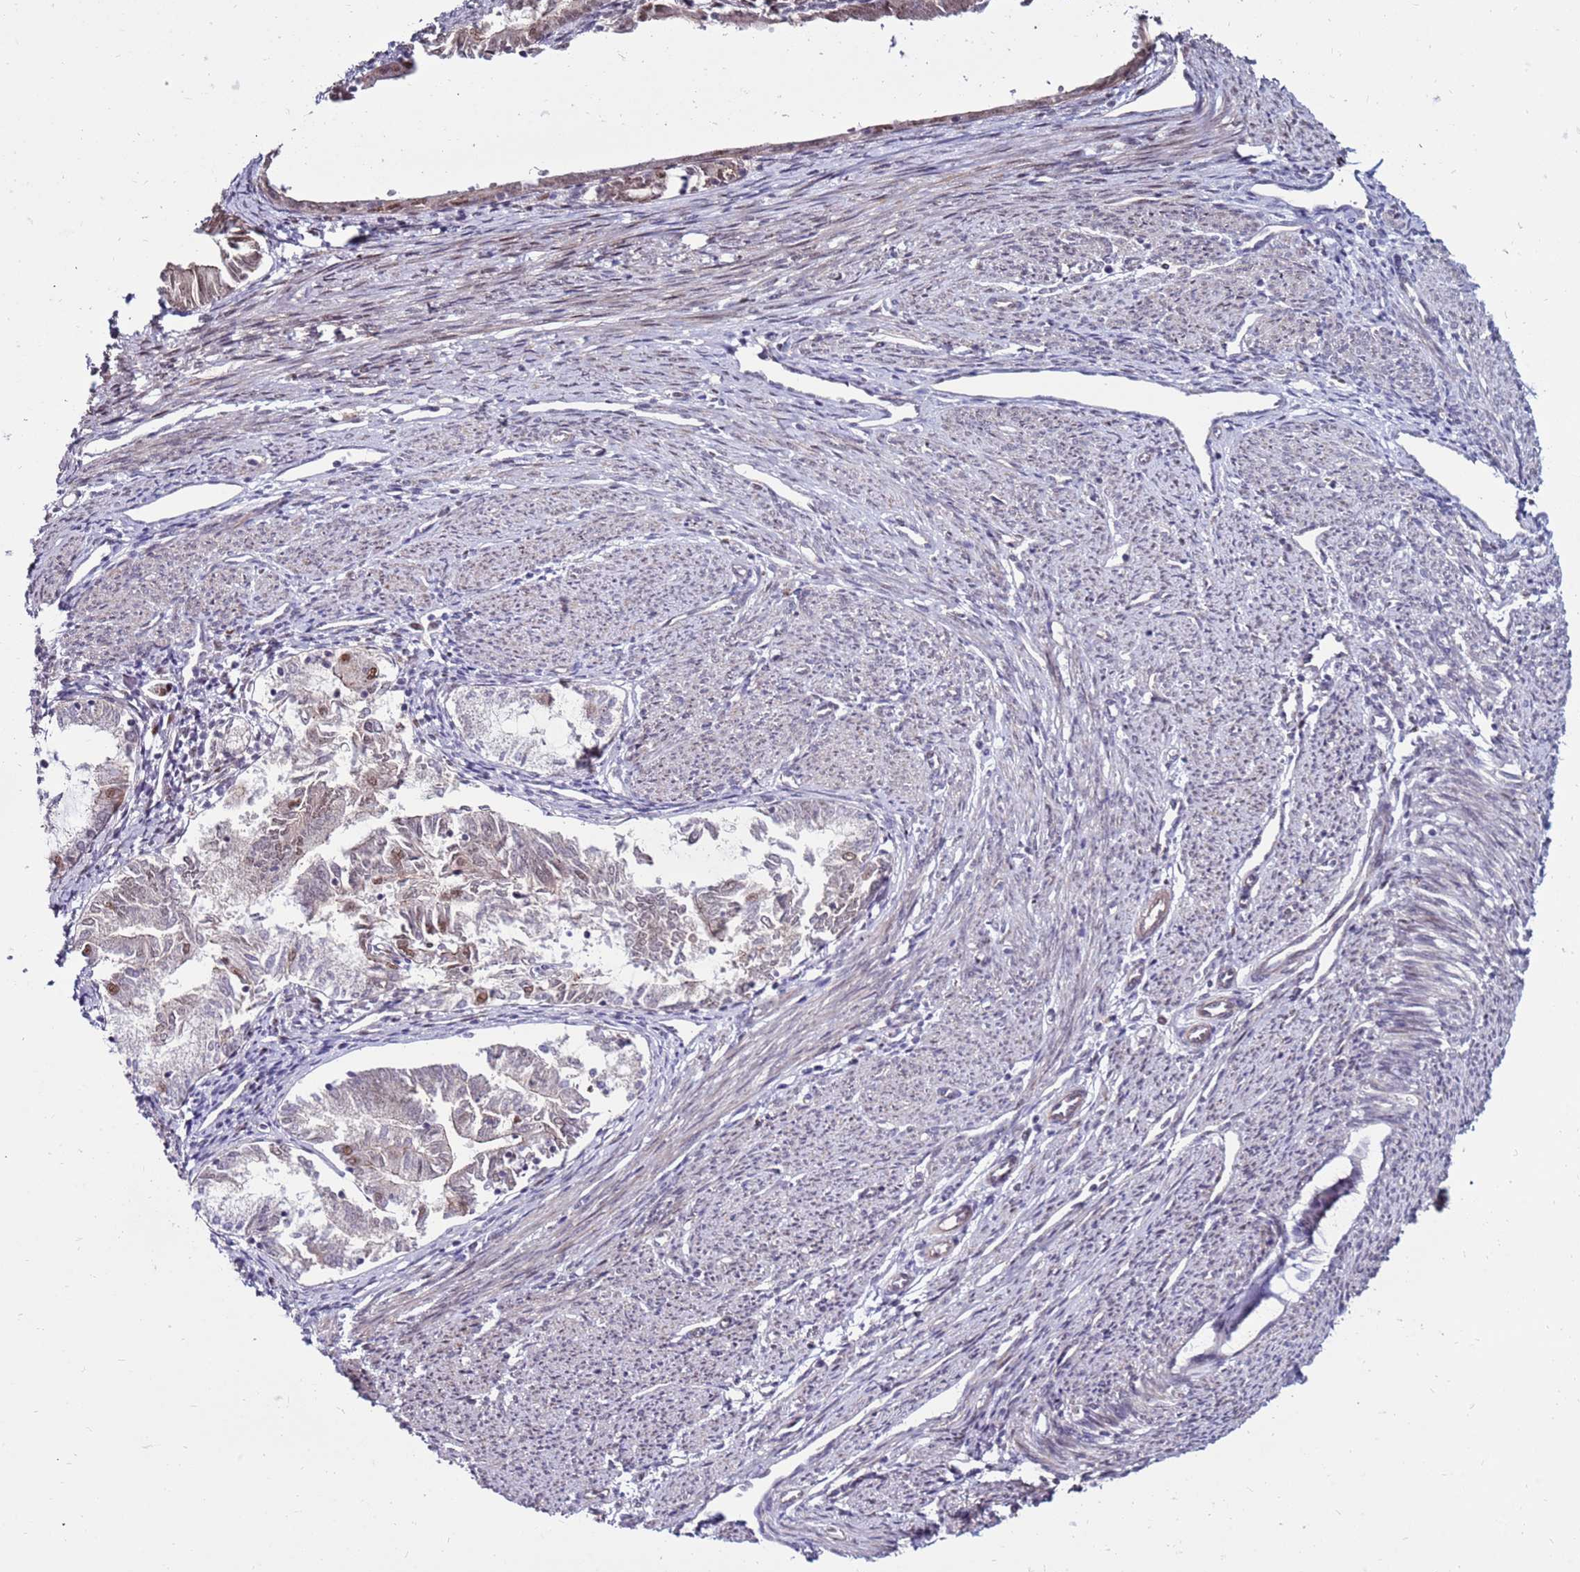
{"staining": {"intensity": "moderate", "quantity": "<25%", "location": "nuclear"}, "tissue": "endometrial cancer", "cell_type": "Tumor cells", "image_type": "cancer", "snomed": [{"axis": "morphology", "description": "Adenocarcinoma, NOS"}, {"axis": "topography", "description": "Endometrium"}], "caption": "Protein staining of endometrial cancer tissue exhibits moderate nuclear staining in approximately <25% of tumor cells.", "gene": "KPNA4", "patient": {"sex": "female", "age": 79}}